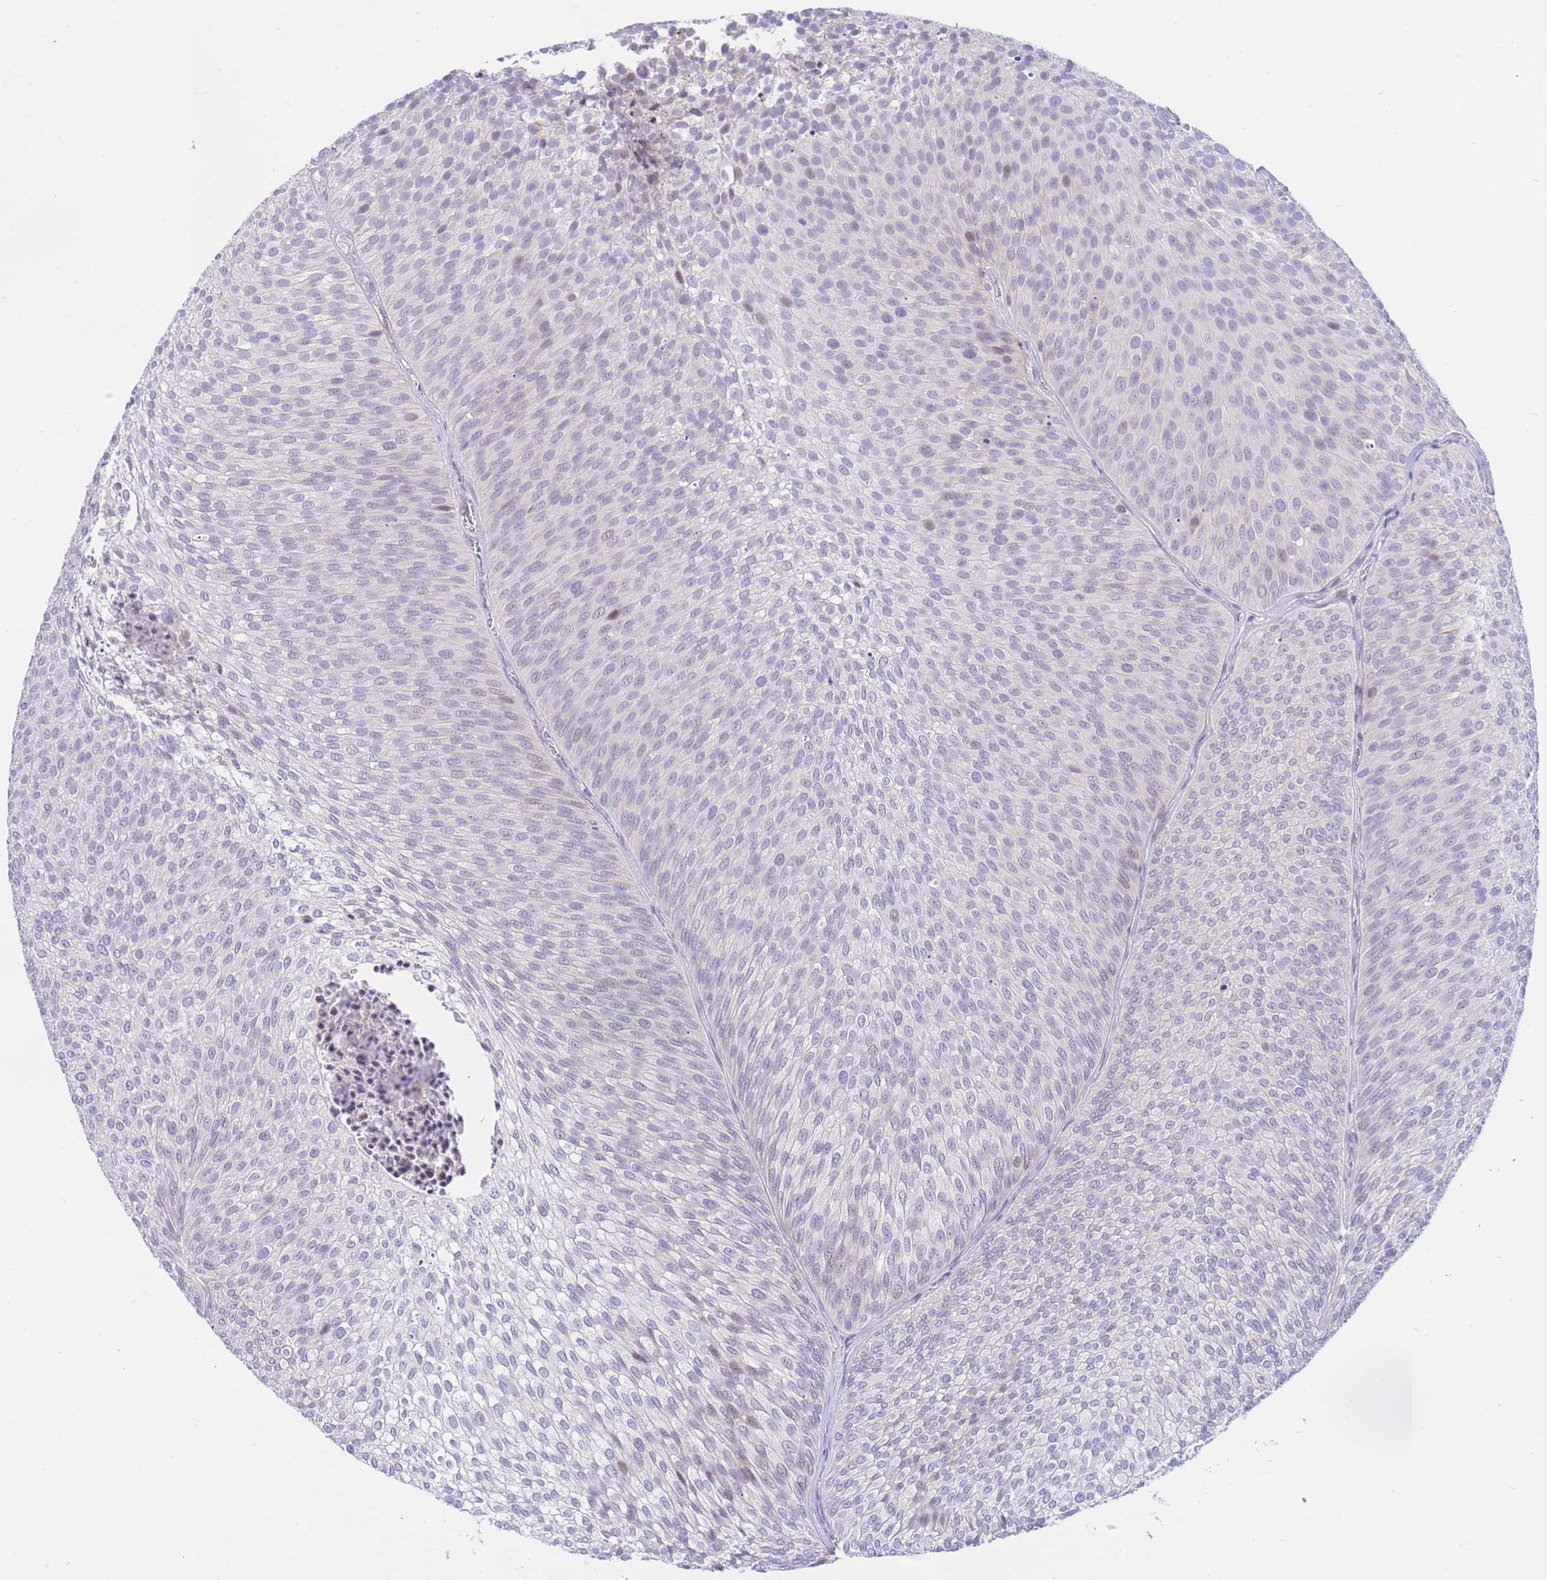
{"staining": {"intensity": "negative", "quantity": "none", "location": "none"}, "tissue": "urothelial cancer", "cell_type": "Tumor cells", "image_type": "cancer", "snomed": [{"axis": "morphology", "description": "Urothelial carcinoma, Low grade"}, {"axis": "topography", "description": "Urinary bladder"}], "caption": "This is a micrograph of immunohistochemistry (IHC) staining of urothelial cancer, which shows no staining in tumor cells.", "gene": "RPL39L", "patient": {"sex": "male", "age": 91}}